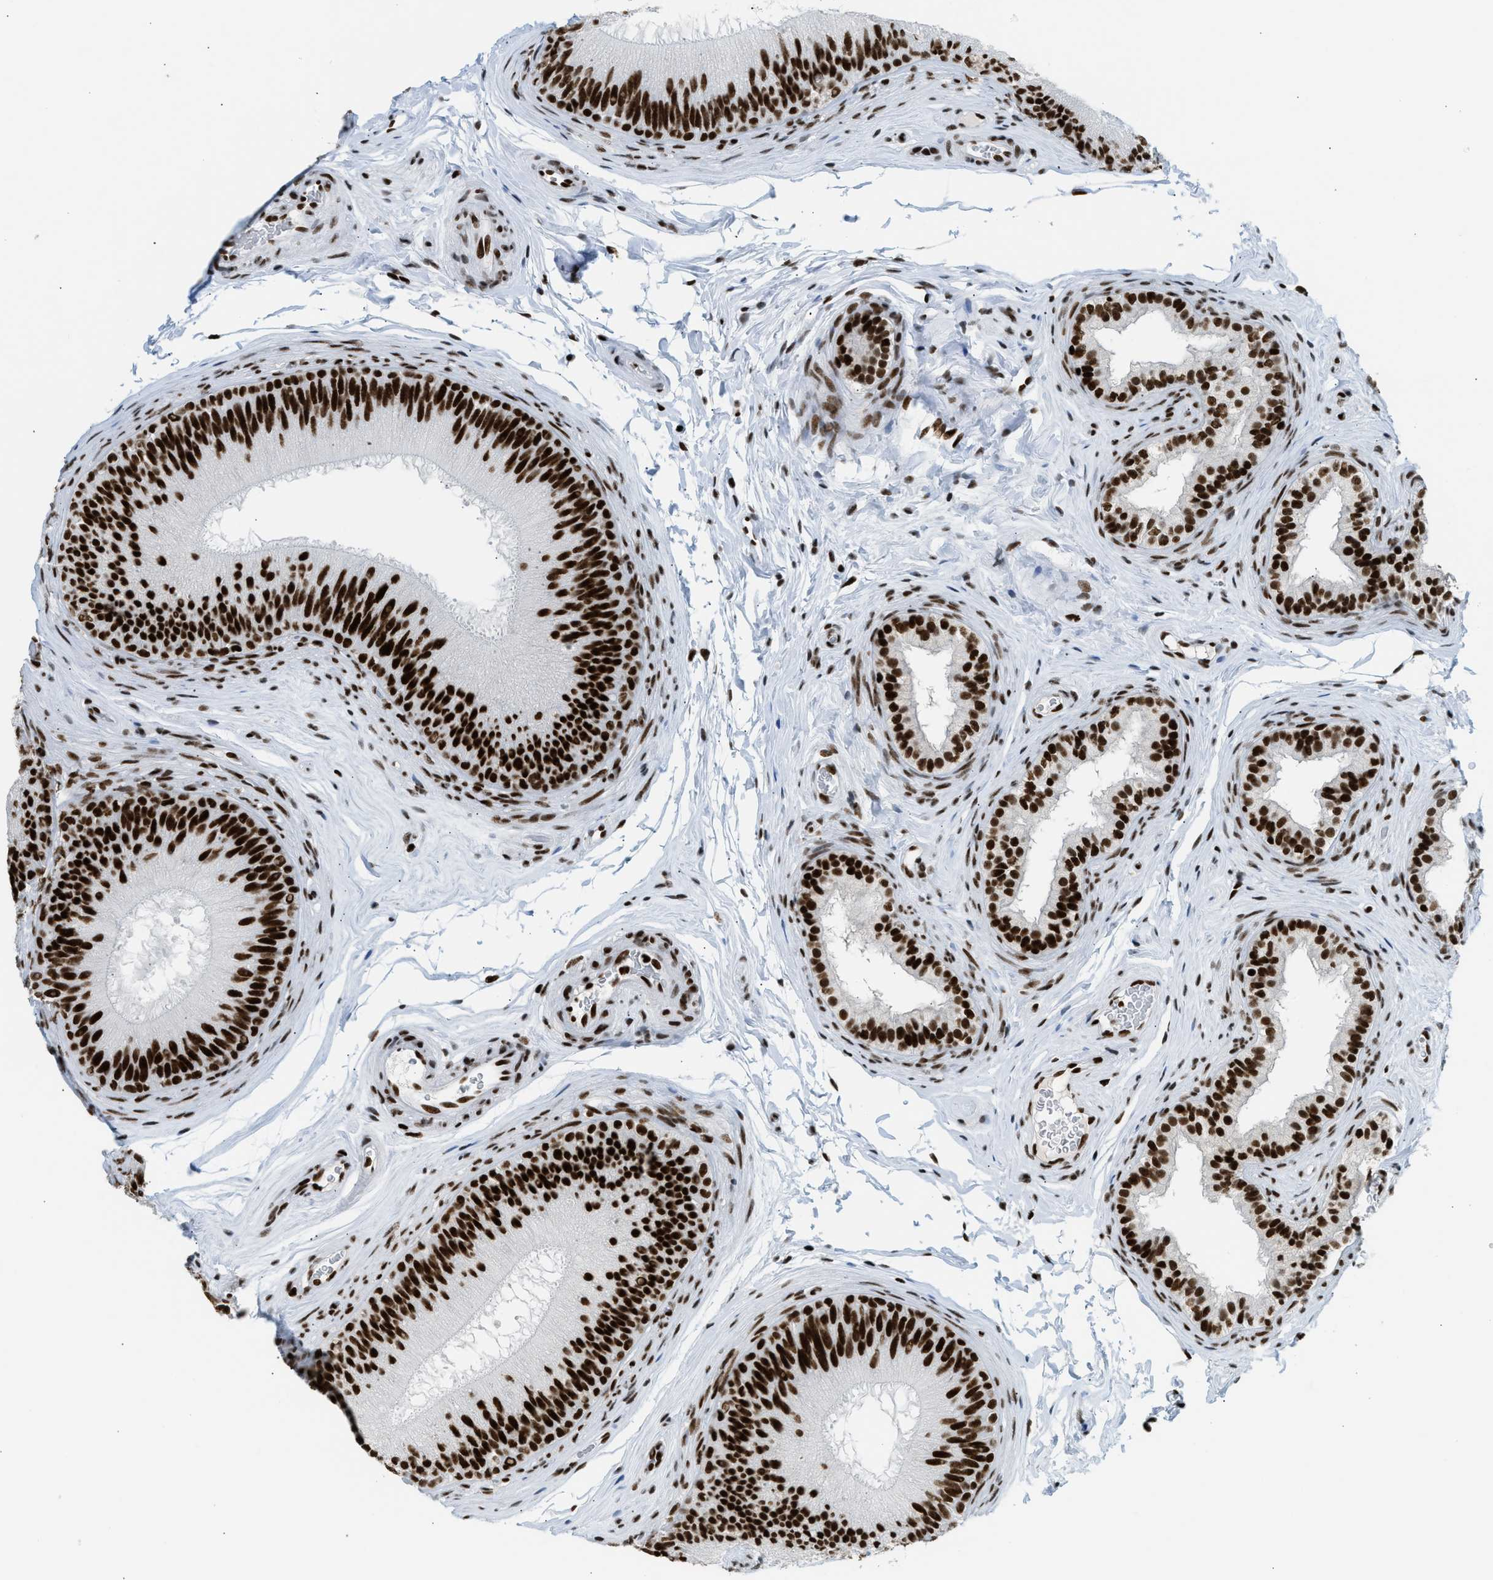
{"staining": {"intensity": "strong", "quantity": ">75%", "location": "nuclear"}, "tissue": "epididymis", "cell_type": "Glandular cells", "image_type": "normal", "snomed": [{"axis": "morphology", "description": "Normal tissue, NOS"}, {"axis": "topography", "description": "Testis"}, {"axis": "topography", "description": "Epididymis"}], "caption": "Protein analysis of benign epididymis exhibits strong nuclear positivity in approximately >75% of glandular cells. (DAB (3,3'-diaminobenzidine) = brown stain, brightfield microscopy at high magnification).", "gene": "PIF1", "patient": {"sex": "male", "age": 36}}